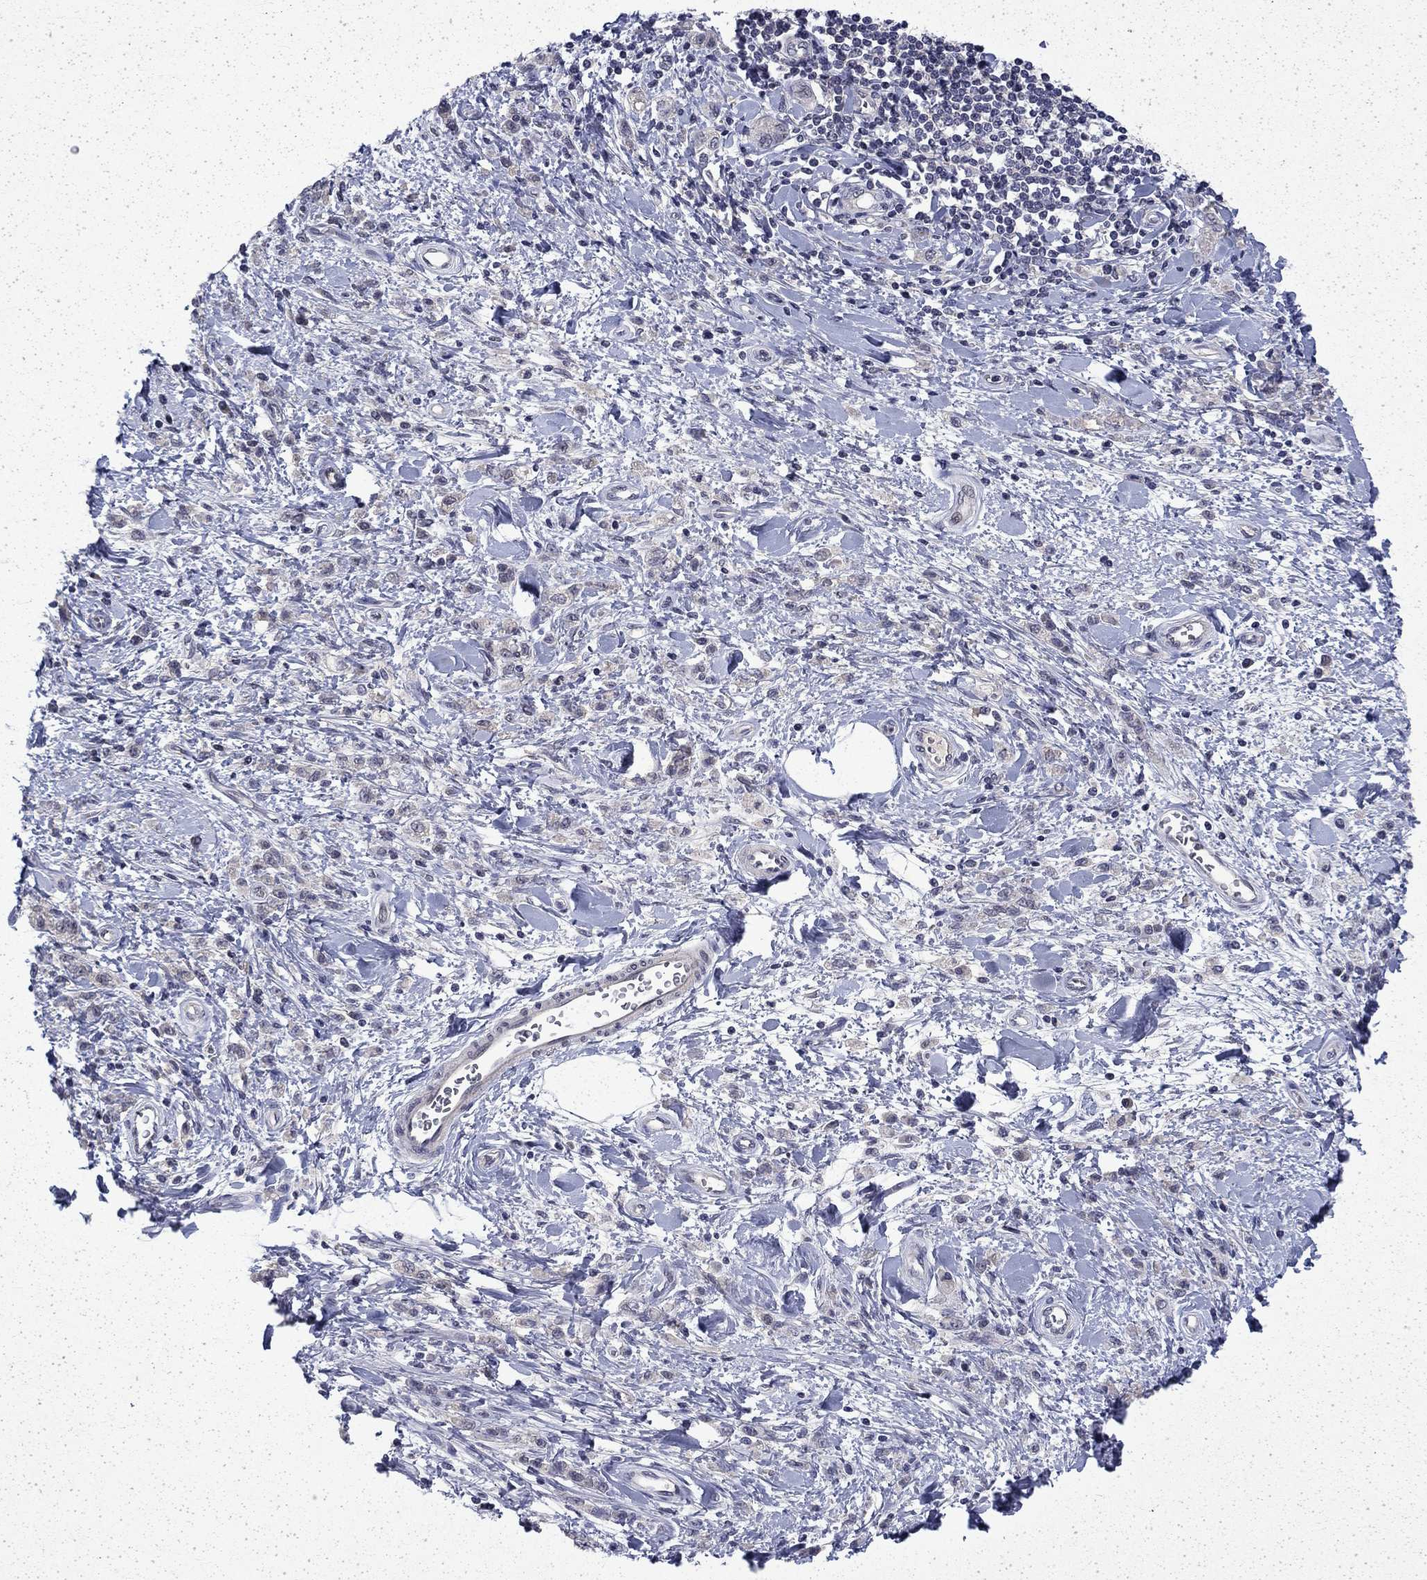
{"staining": {"intensity": "negative", "quantity": "none", "location": "none"}, "tissue": "stomach cancer", "cell_type": "Tumor cells", "image_type": "cancer", "snomed": [{"axis": "morphology", "description": "Adenocarcinoma, NOS"}, {"axis": "topography", "description": "Stomach"}], "caption": "This photomicrograph is of stomach cancer stained with immunohistochemistry to label a protein in brown with the nuclei are counter-stained blue. There is no positivity in tumor cells.", "gene": "CHAT", "patient": {"sex": "male", "age": 77}}